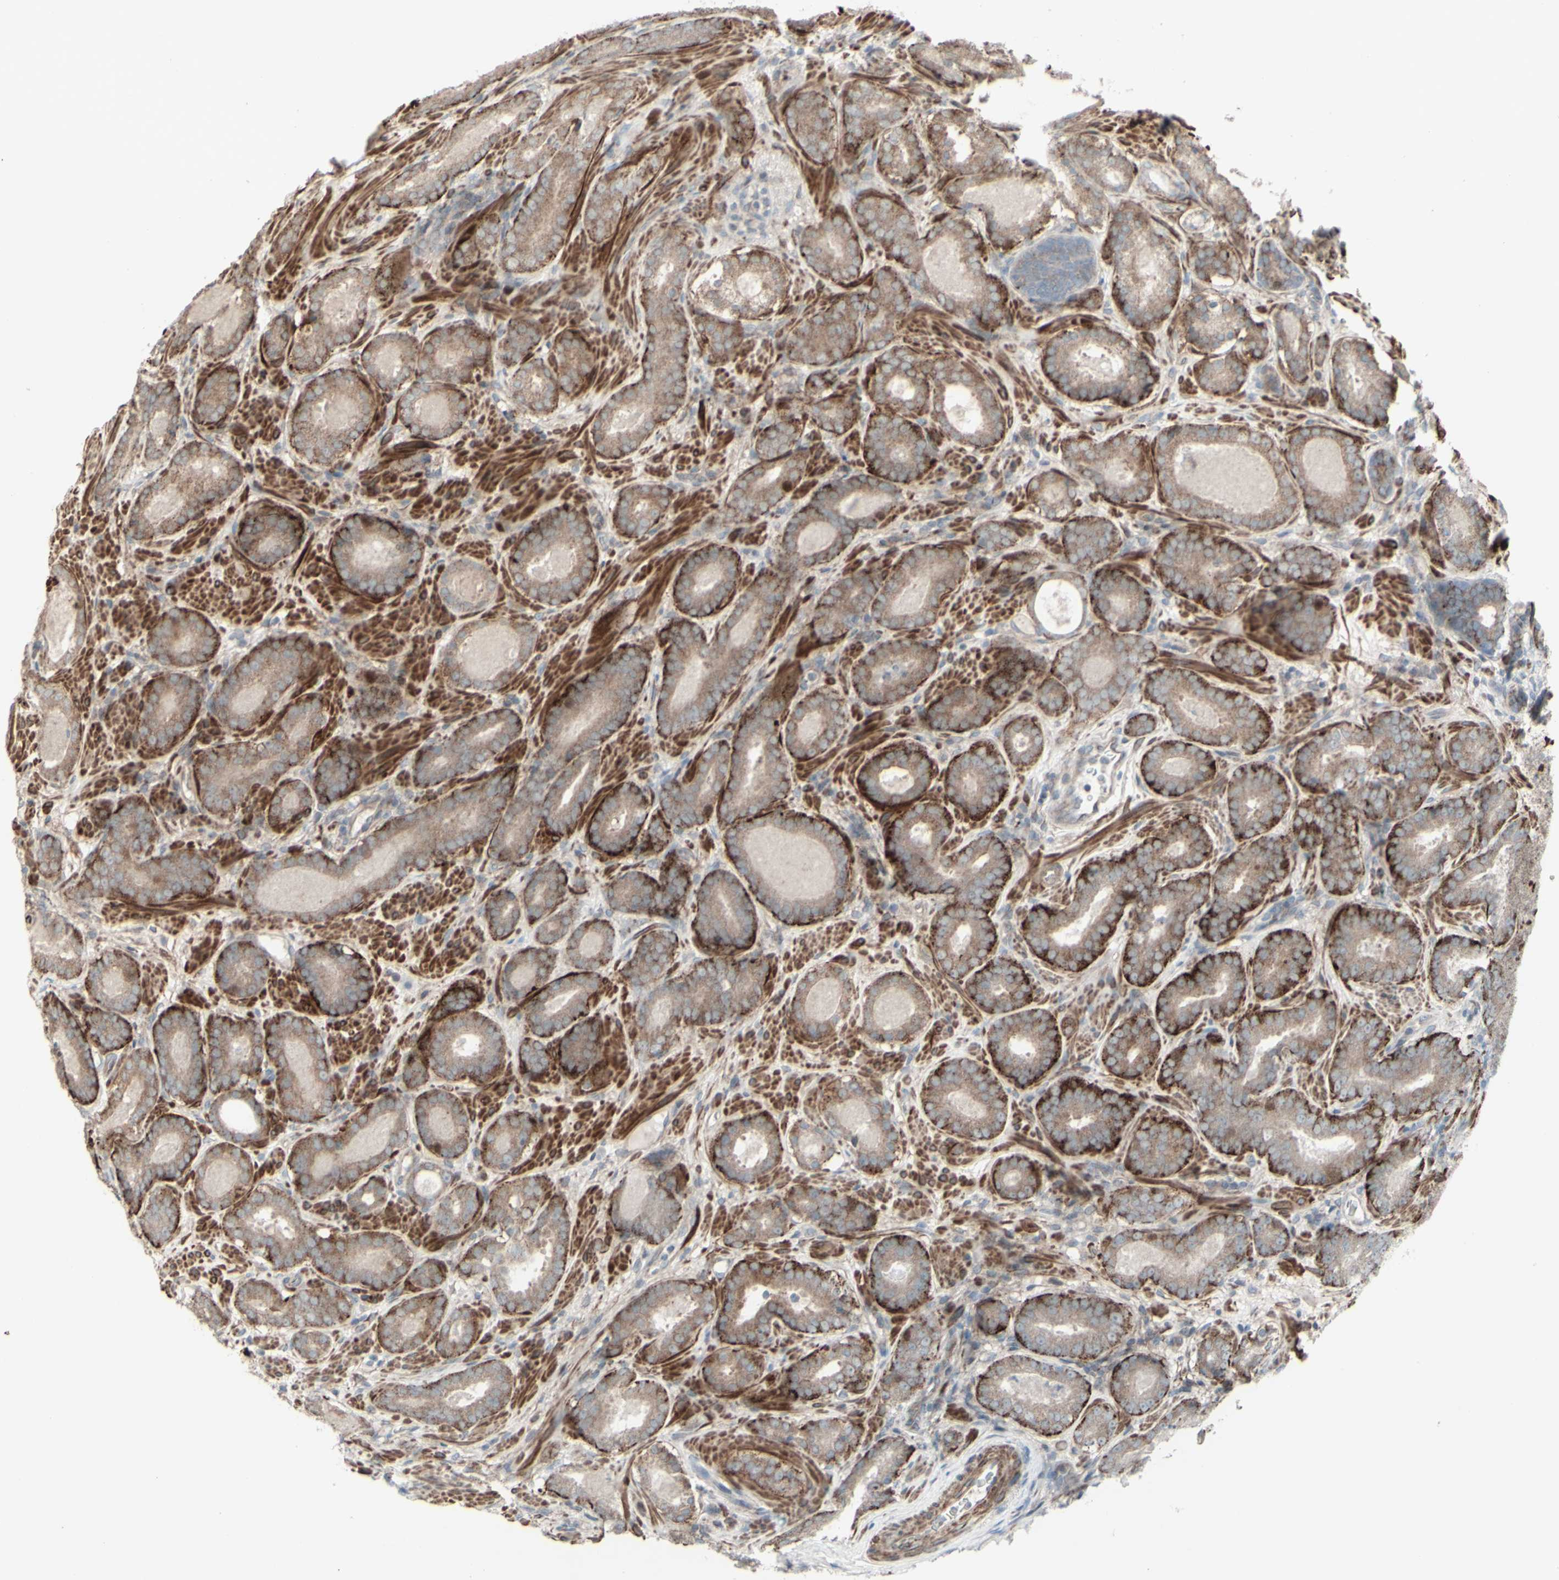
{"staining": {"intensity": "moderate", "quantity": ">75%", "location": "cytoplasmic/membranous"}, "tissue": "prostate cancer", "cell_type": "Tumor cells", "image_type": "cancer", "snomed": [{"axis": "morphology", "description": "Adenocarcinoma, Low grade"}, {"axis": "topography", "description": "Prostate"}], "caption": "Moderate cytoplasmic/membranous staining for a protein is seen in about >75% of tumor cells of prostate cancer (adenocarcinoma (low-grade)) using immunohistochemistry (IHC).", "gene": "GMNN", "patient": {"sex": "male", "age": 69}}